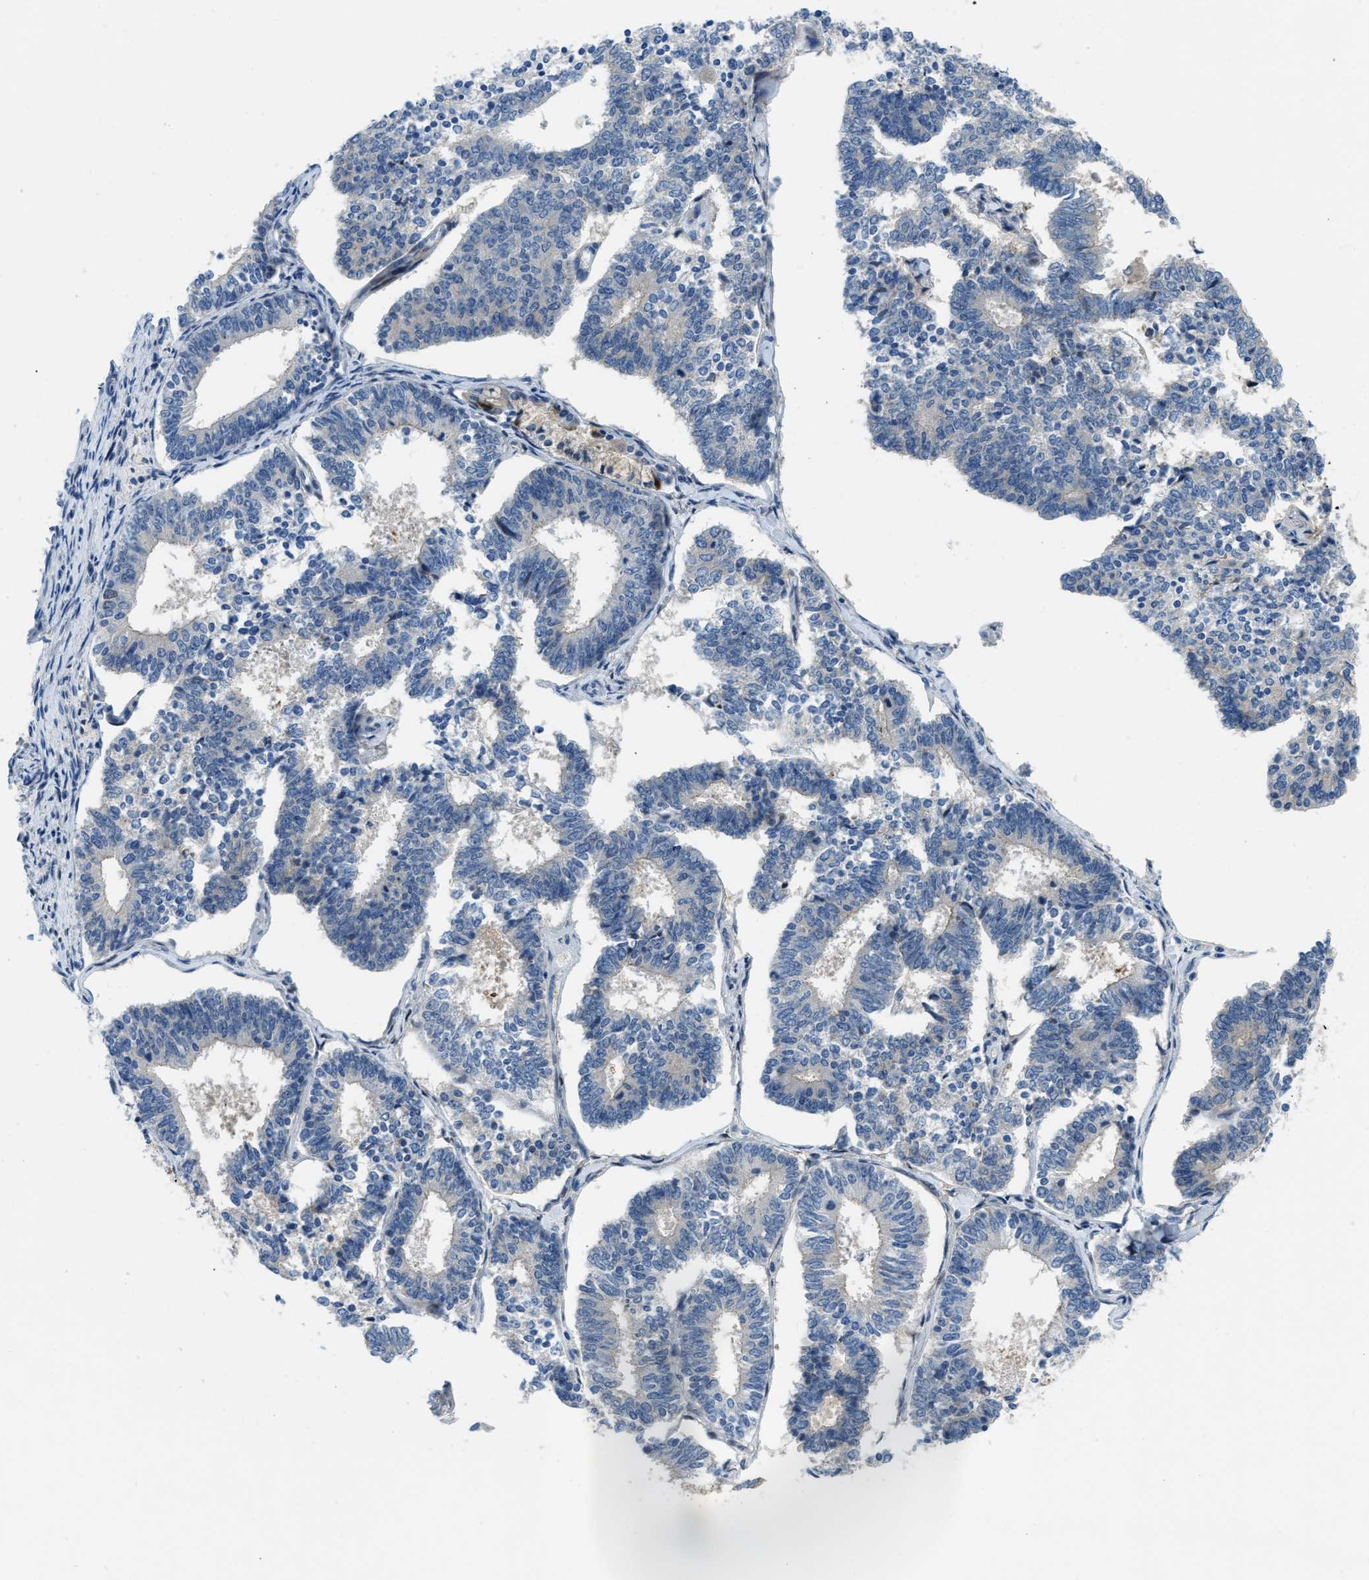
{"staining": {"intensity": "negative", "quantity": "none", "location": "none"}, "tissue": "endometrial cancer", "cell_type": "Tumor cells", "image_type": "cancer", "snomed": [{"axis": "morphology", "description": "Adenocarcinoma, NOS"}, {"axis": "topography", "description": "Endometrium"}], "caption": "Immunohistochemistry (IHC) image of neoplastic tissue: endometrial cancer (adenocarcinoma) stained with DAB (3,3'-diaminobenzidine) displays no significant protein expression in tumor cells. (Immunohistochemistry, brightfield microscopy, high magnification).", "gene": "PFKP", "patient": {"sex": "female", "age": 70}}